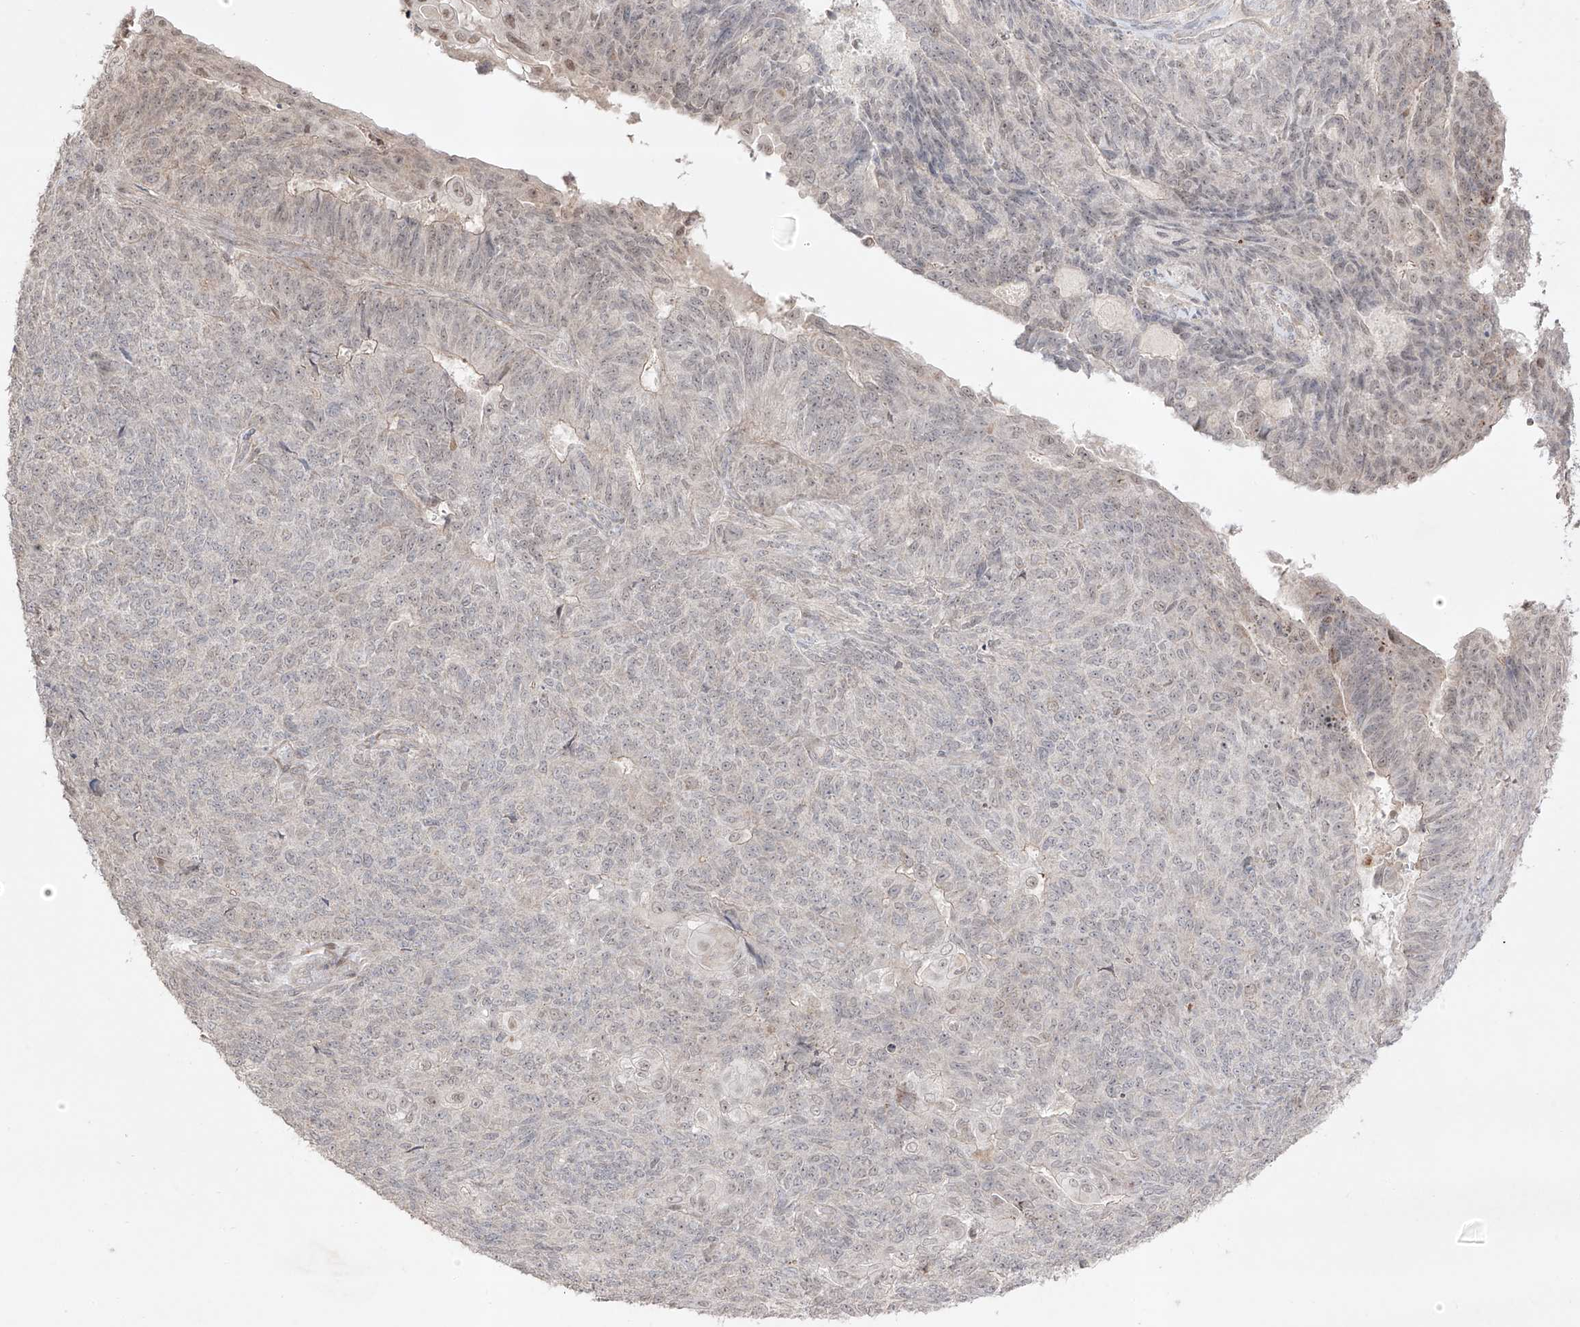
{"staining": {"intensity": "weak", "quantity": "<25%", "location": "nuclear"}, "tissue": "endometrial cancer", "cell_type": "Tumor cells", "image_type": "cancer", "snomed": [{"axis": "morphology", "description": "Adenocarcinoma, NOS"}, {"axis": "topography", "description": "Endometrium"}], "caption": "Protein analysis of adenocarcinoma (endometrial) exhibits no significant expression in tumor cells.", "gene": "KDM1B", "patient": {"sex": "female", "age": 32}}